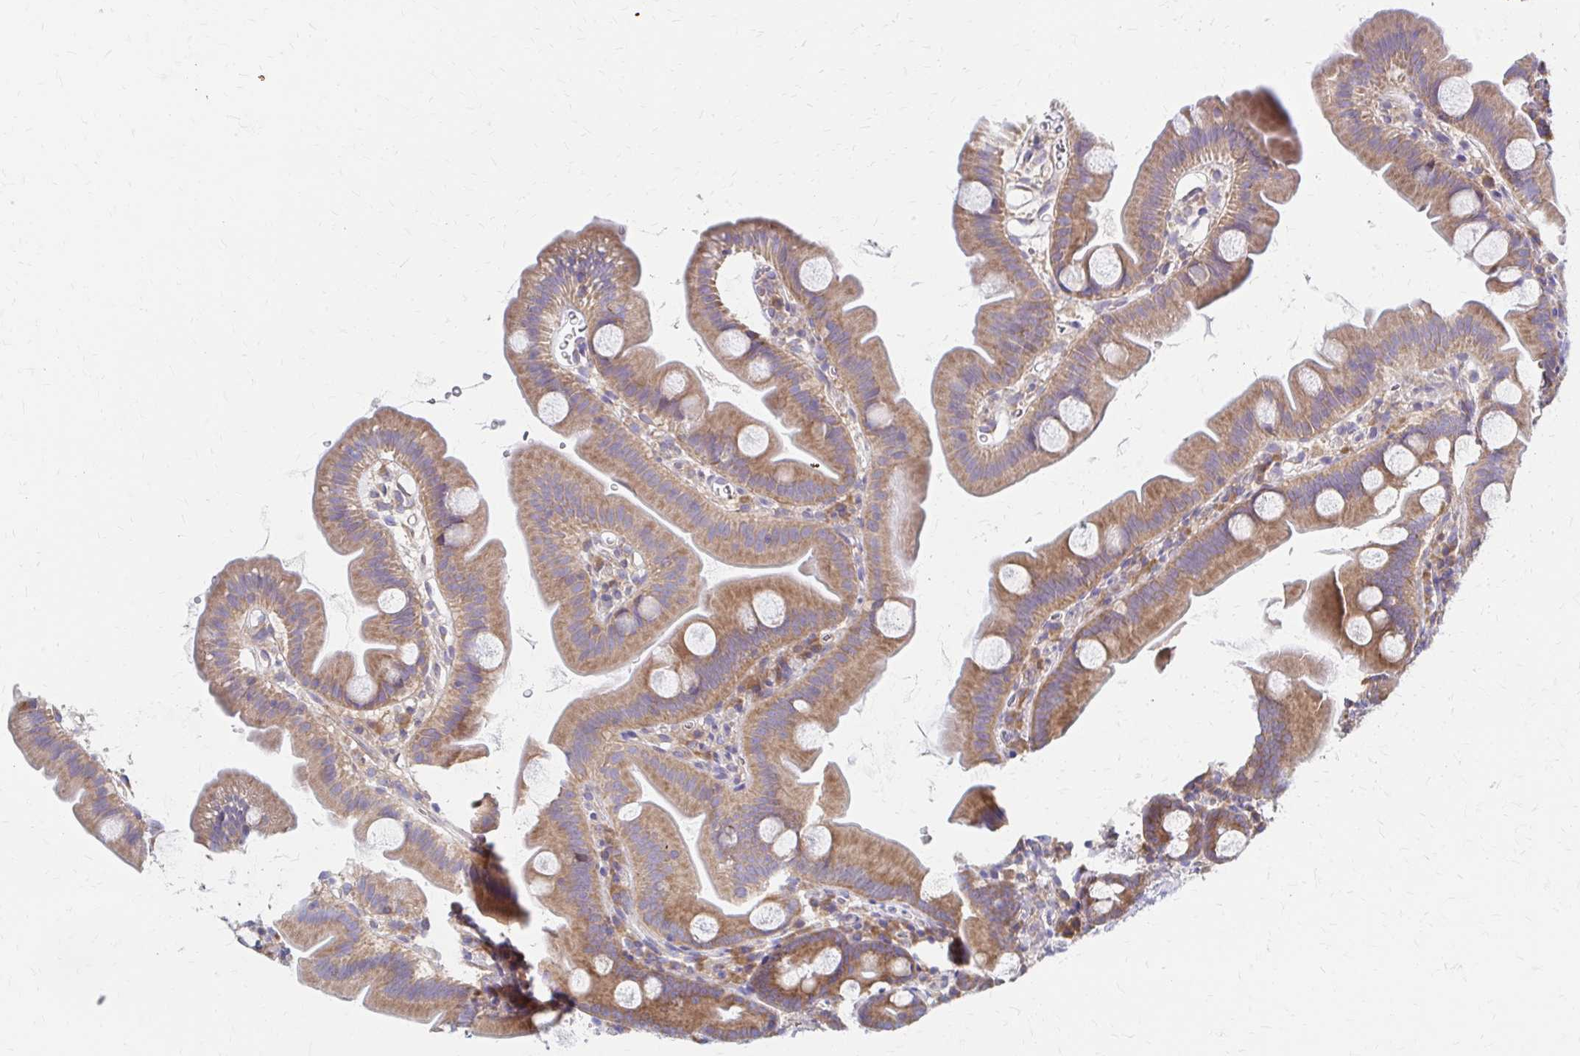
{"staining": {"intensity": "moderate", "quantity": ">75%", "location": "cytoplasmic/membranous"}, "tissue": "small intestine", "cell_type": "Glandular cells", "image_type": "normal", "snomed": [{"axis": "morphology", "description": "Normal tissue, NOS"}, {"axis": "topography", "description": "Small intestine"}], "caption": "The histopathology image reveals immunohistochemical staining of benign small intestine. There is moderate cytoplasmic/membranous expression is present in about >75% of glandular cells.", "gene": "RPL27A", "patient": {"sex": "female", "age": 68}}